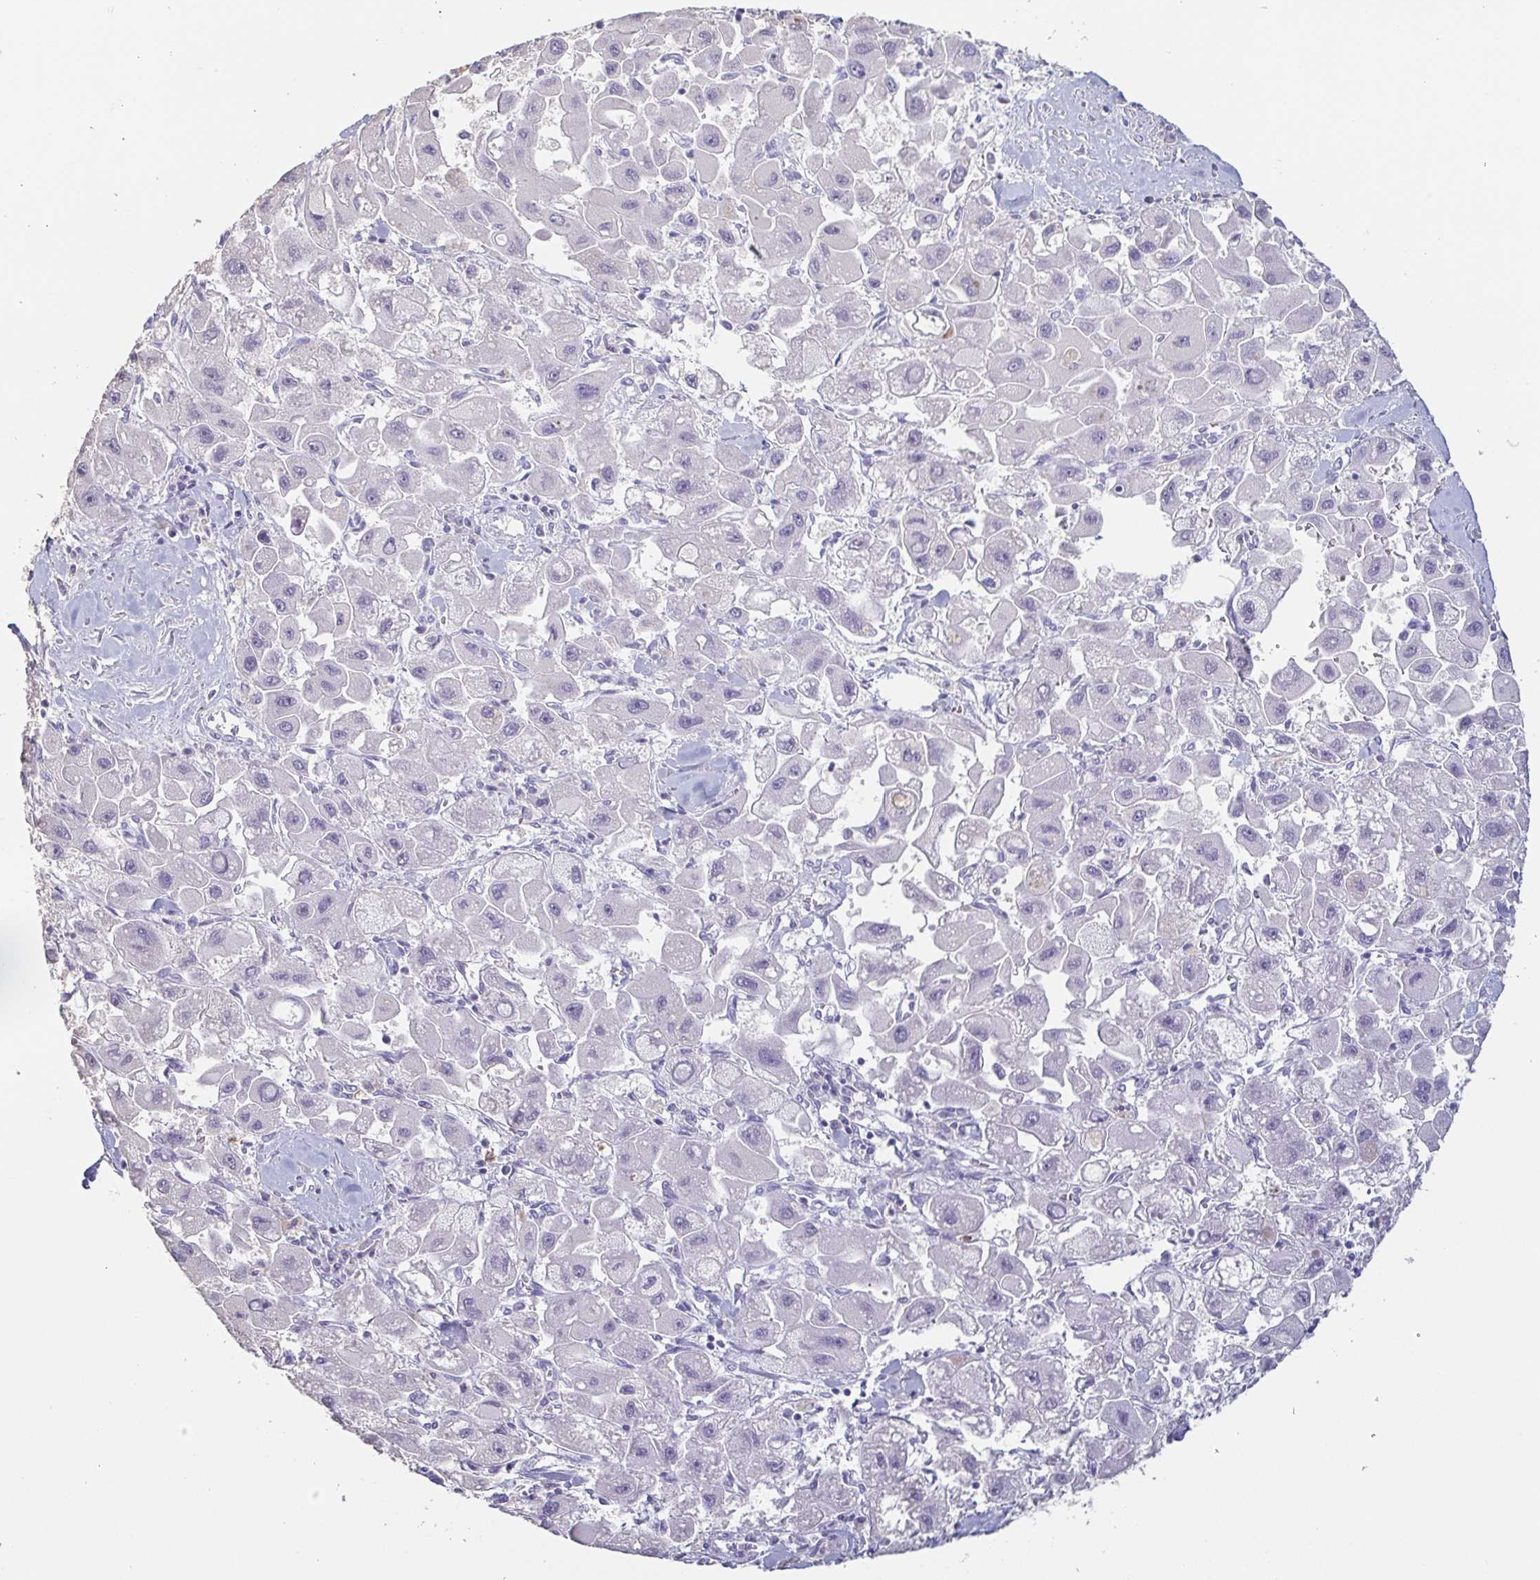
{"staining": {"intensity": "negative", "quantity": "none", "location": "none"}, "tissue": "liver cancer", "cell_type": "Tumor cells", "image_type": "cancer", "snomed": [{"axis": "morphology", "description": "Carcinoma, Hepatocellular, NOS"}, {"axis": "topography", "description": "Liver"}], "caption": "Tumor cells are negative for protein expression in human liver cancer (hepatocellular carcinoma). (DAB immunohistochemistry, high magnification).", "gene": "BPIFA2", "patient": {"sex": "male", "age": 24}}